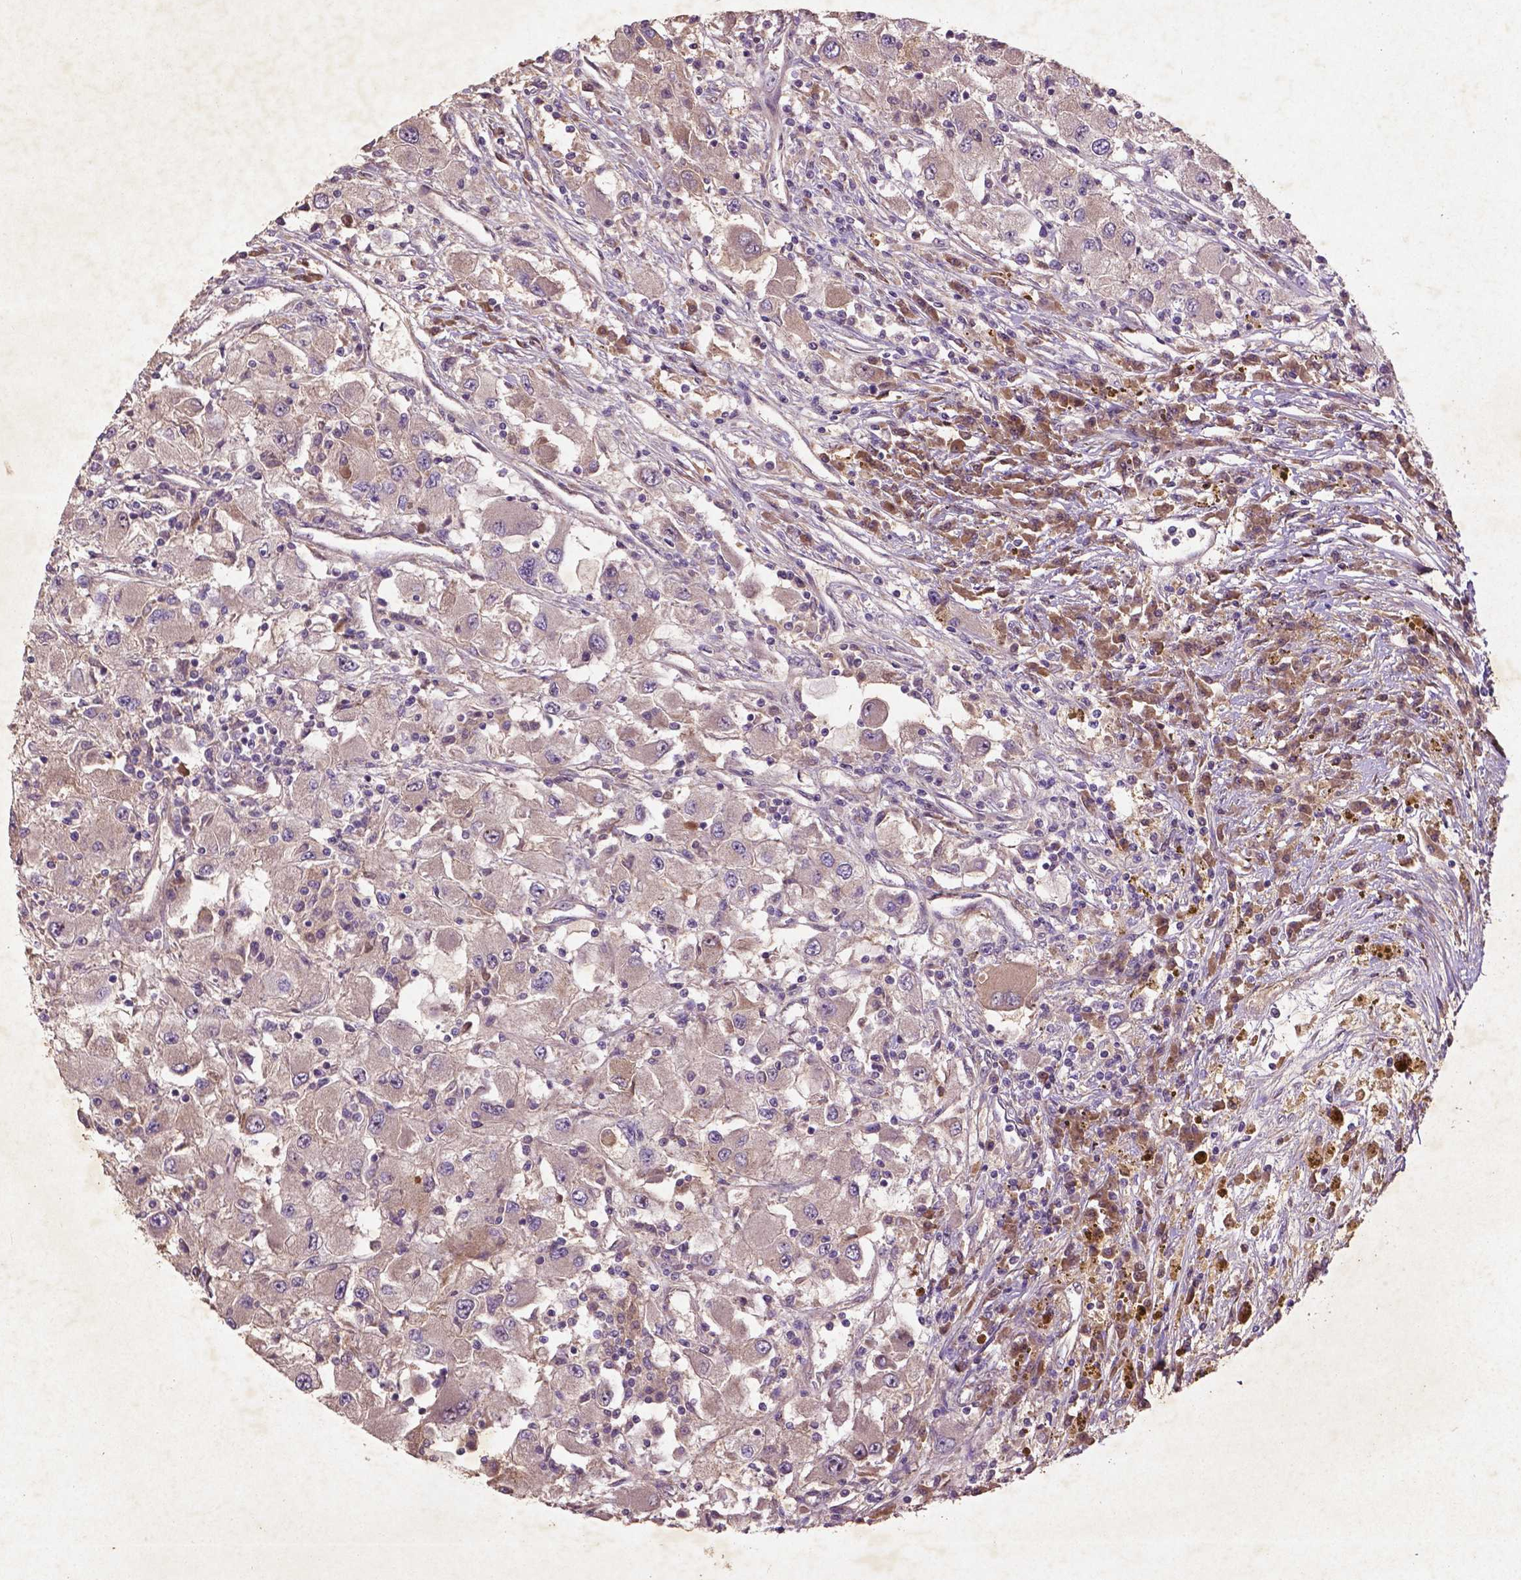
{"staining": {"intensity": "moderate", "quantity": "<25%", "location": "cytoplasmic/membranous"}, "tissue": "renal cancer", "cell_type": "Tumor cells", "image_type": "cancer", "snomed": [{"axis": "morphology", "description": "Adenocarcinoma, NOS"}, {"axis": "topography", "description": "Kidney"}], "caption": "Tumor cells reveal moderate cytoplasmic/membranous expression in approximately <25% of cells in renal adenocarcinoma. (DAB IHC, brown staining for protein, blue staining for nuclei).", "gene": "COQ2", "patient": {"sex": "female", "age": 67}}